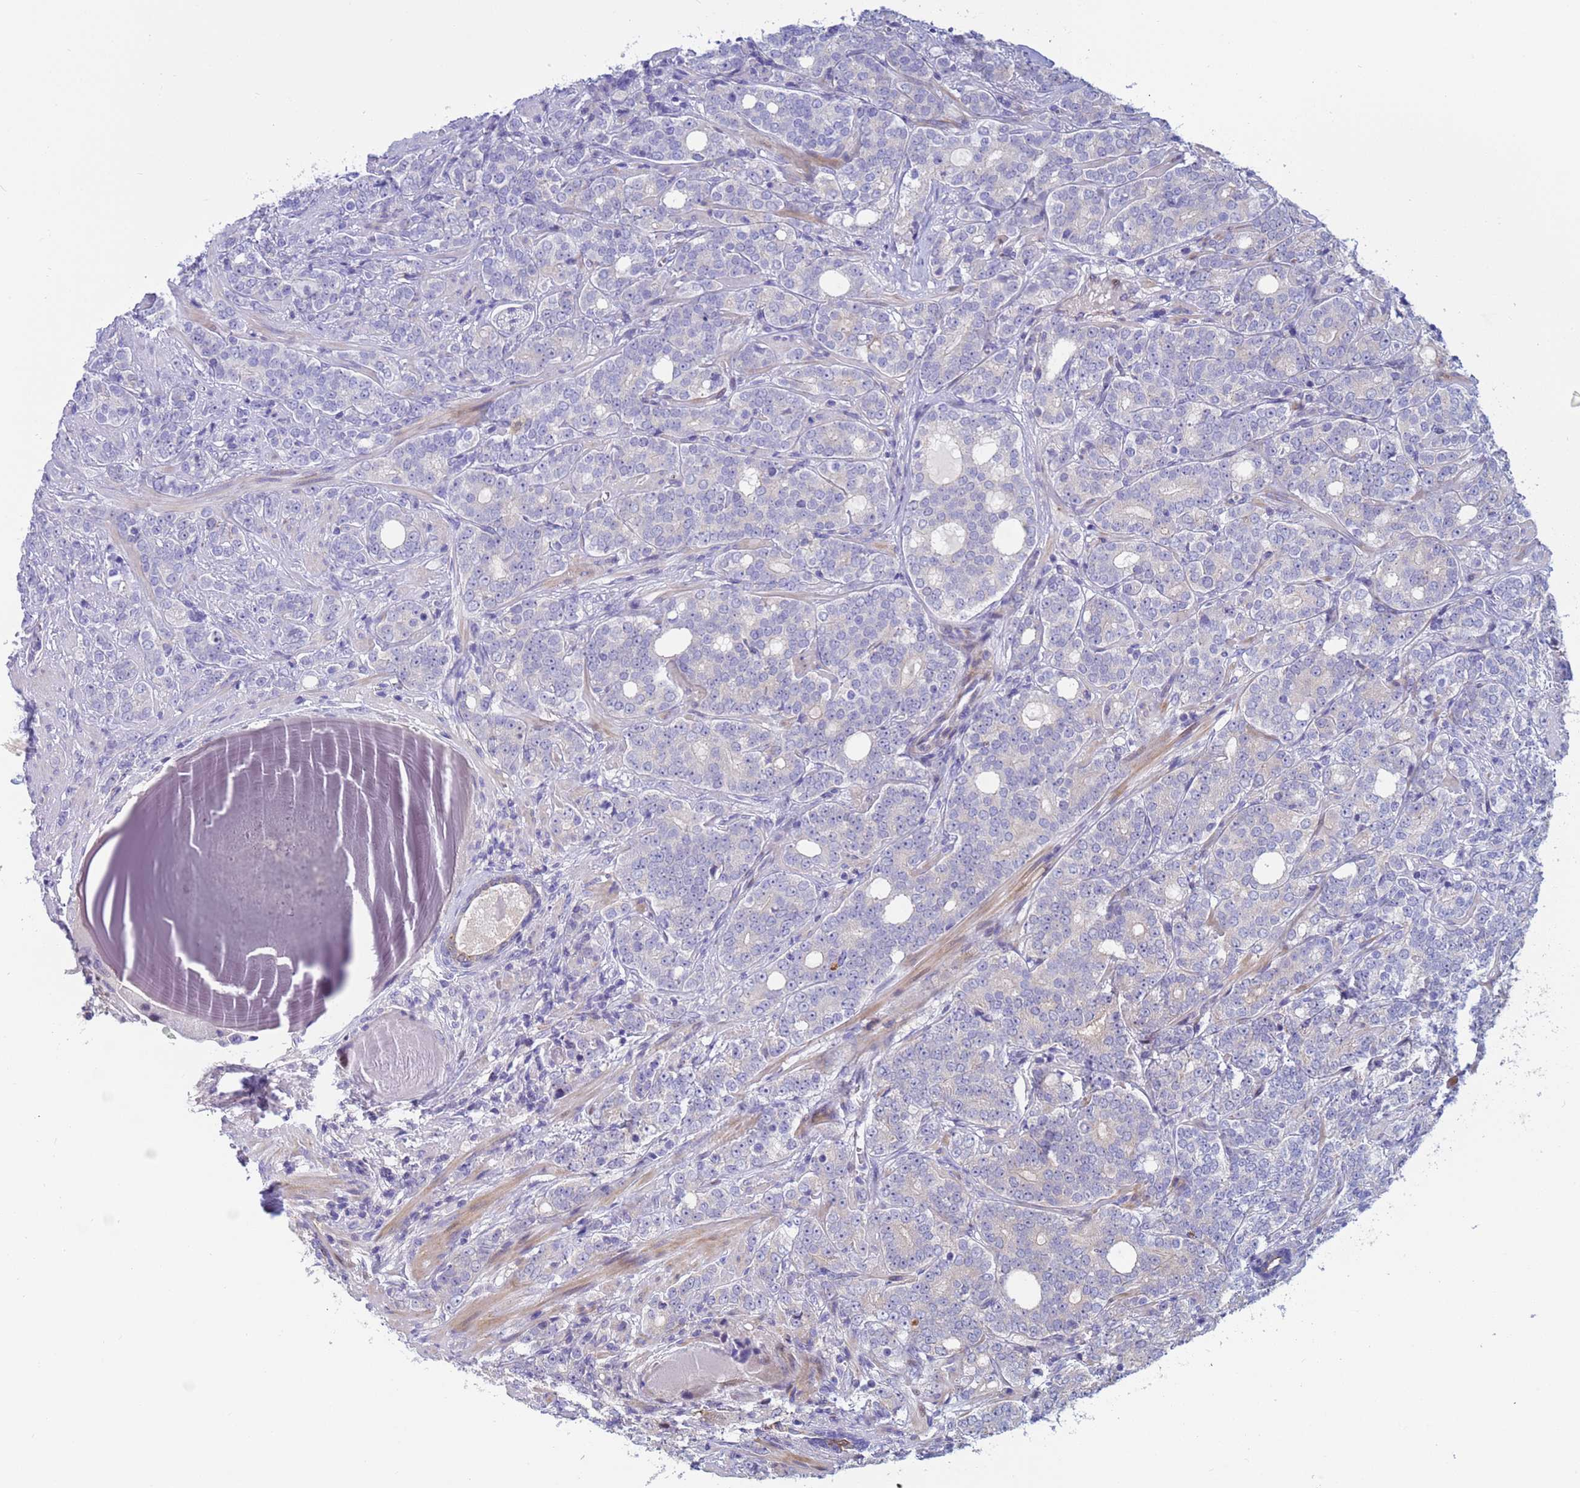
{"staining": {"intensity": "negative", "quantity": "none", "location": "none"}, "tissue": "prostate cancer", "cell_type": "Tumor cells", "image_type": "cancer", "snomed": [{"axis": "morphology", "description": "Adenocarcinoma, High grade"}, {"axis": "topography", "description": "Prostate"}], "caption": "DAB immunohistochemical staining of human adenocarcinoma (high-grade) (prostate) reveals no significant staining in tumor cells. (IHC, brightfield microscopy, high magnification).", "gene": "PPP6R1", "patient": {"sex": "male", "age": 64}}